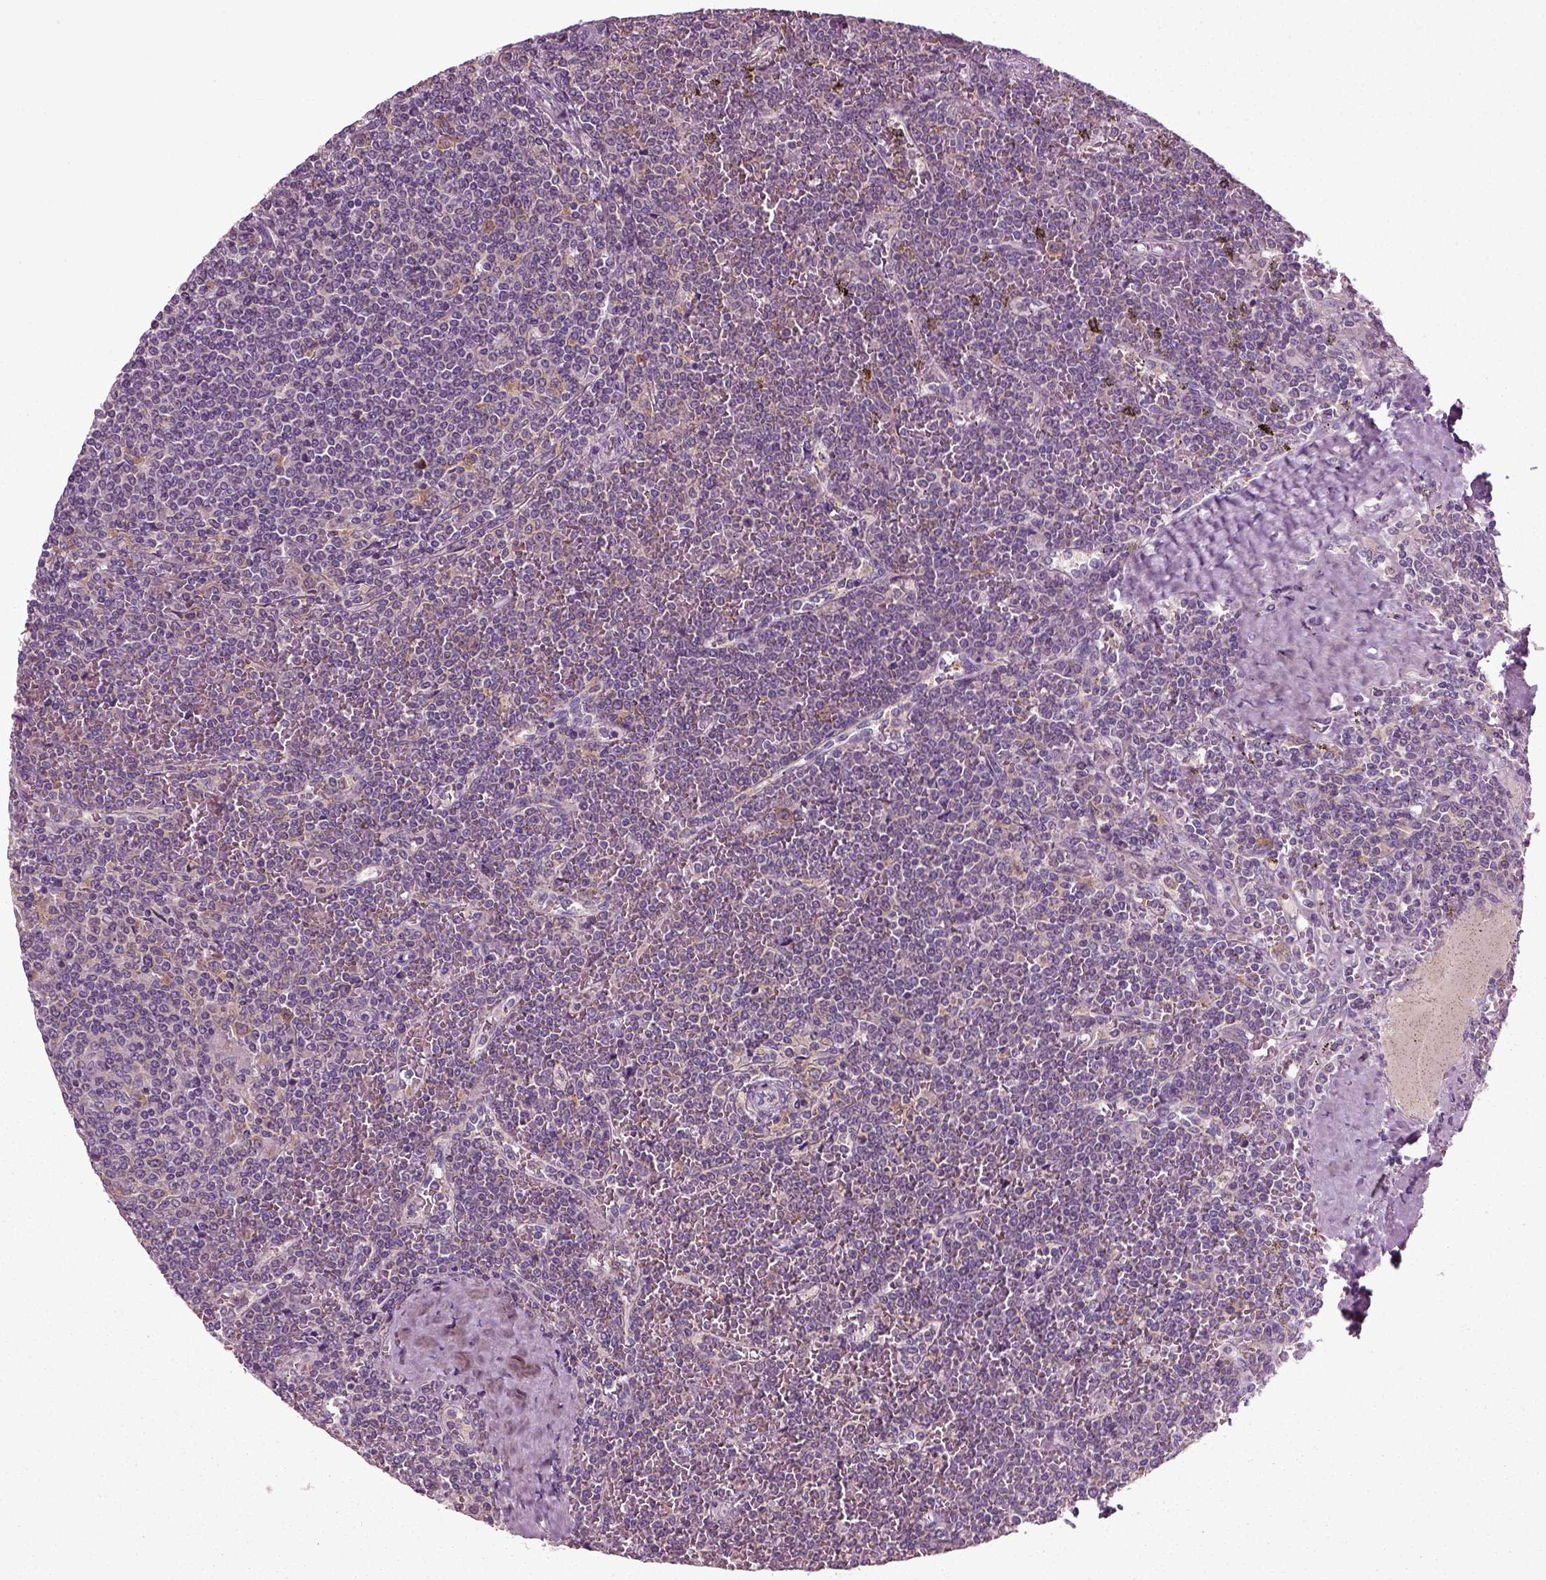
{"staining": {"intensity": "negative", "quantity": "none", "location": "none"}, "tissue": "lymphoma", "cell_type": "Tumor cells", "image_type": "cancer", "snomed": [{"axis": "morphology", "description": "Malignant lymphoma, non-Hodgkin's type, Low grade"}, {"axis": "topography", "description": "Spleen"}], "caption": "This is an IHC micrograph of human lymphoma. There is no positivity in tumor cells.", "gene": "RND2", "patient": {"sex": "female", "age": 19}}